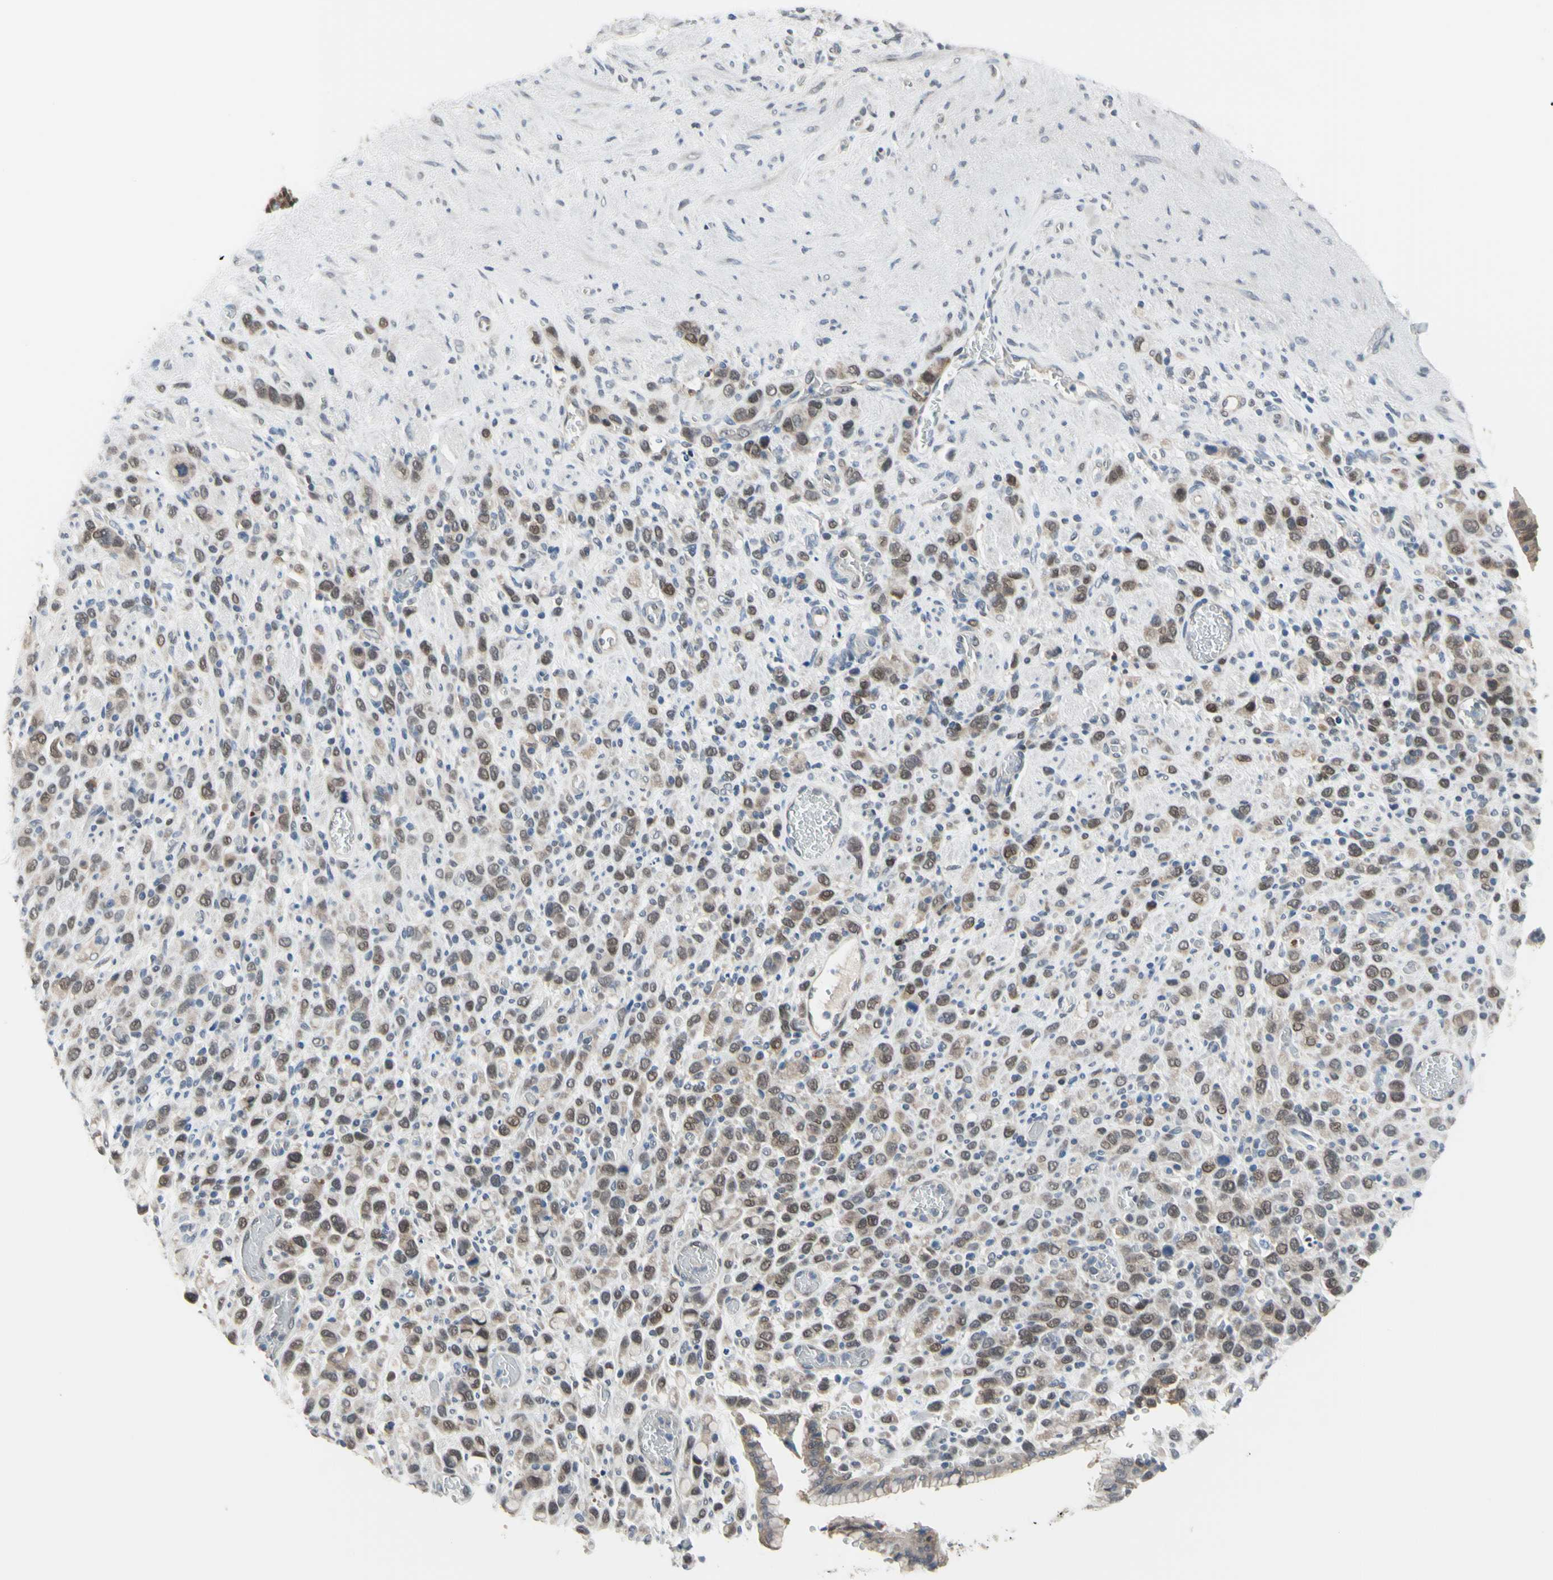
{"staining": {"intensity": "weak", "quantity": ">75%", "location": "cytoplasmic/membranous,nuclear"}, "tissue": "stomach cancer", "cell_type": "Tumor cells", "image_type": "cancer", "snomed": [{"axis": "morphology", "description": "Normal tissue, NOS"}, {"axis": "morphology", "description": "Adenocarcinoma, NOS"}, {"axis": "morphology", "description": "Adenocarcinoma, High grade"}, {"axis": "topography", "description": "Stomach, upper"}, {"axis": "topography", "description": "Stomach"}], "caption": "Approximately >75% of tumor cells in human stomach cancer display weak cytoplasmic/membranous and nuclear protein expression as visualized by brown immunohistochemical staining.", "gene": "HSPA4", "patient": {"sex": "female", "age": 65}}